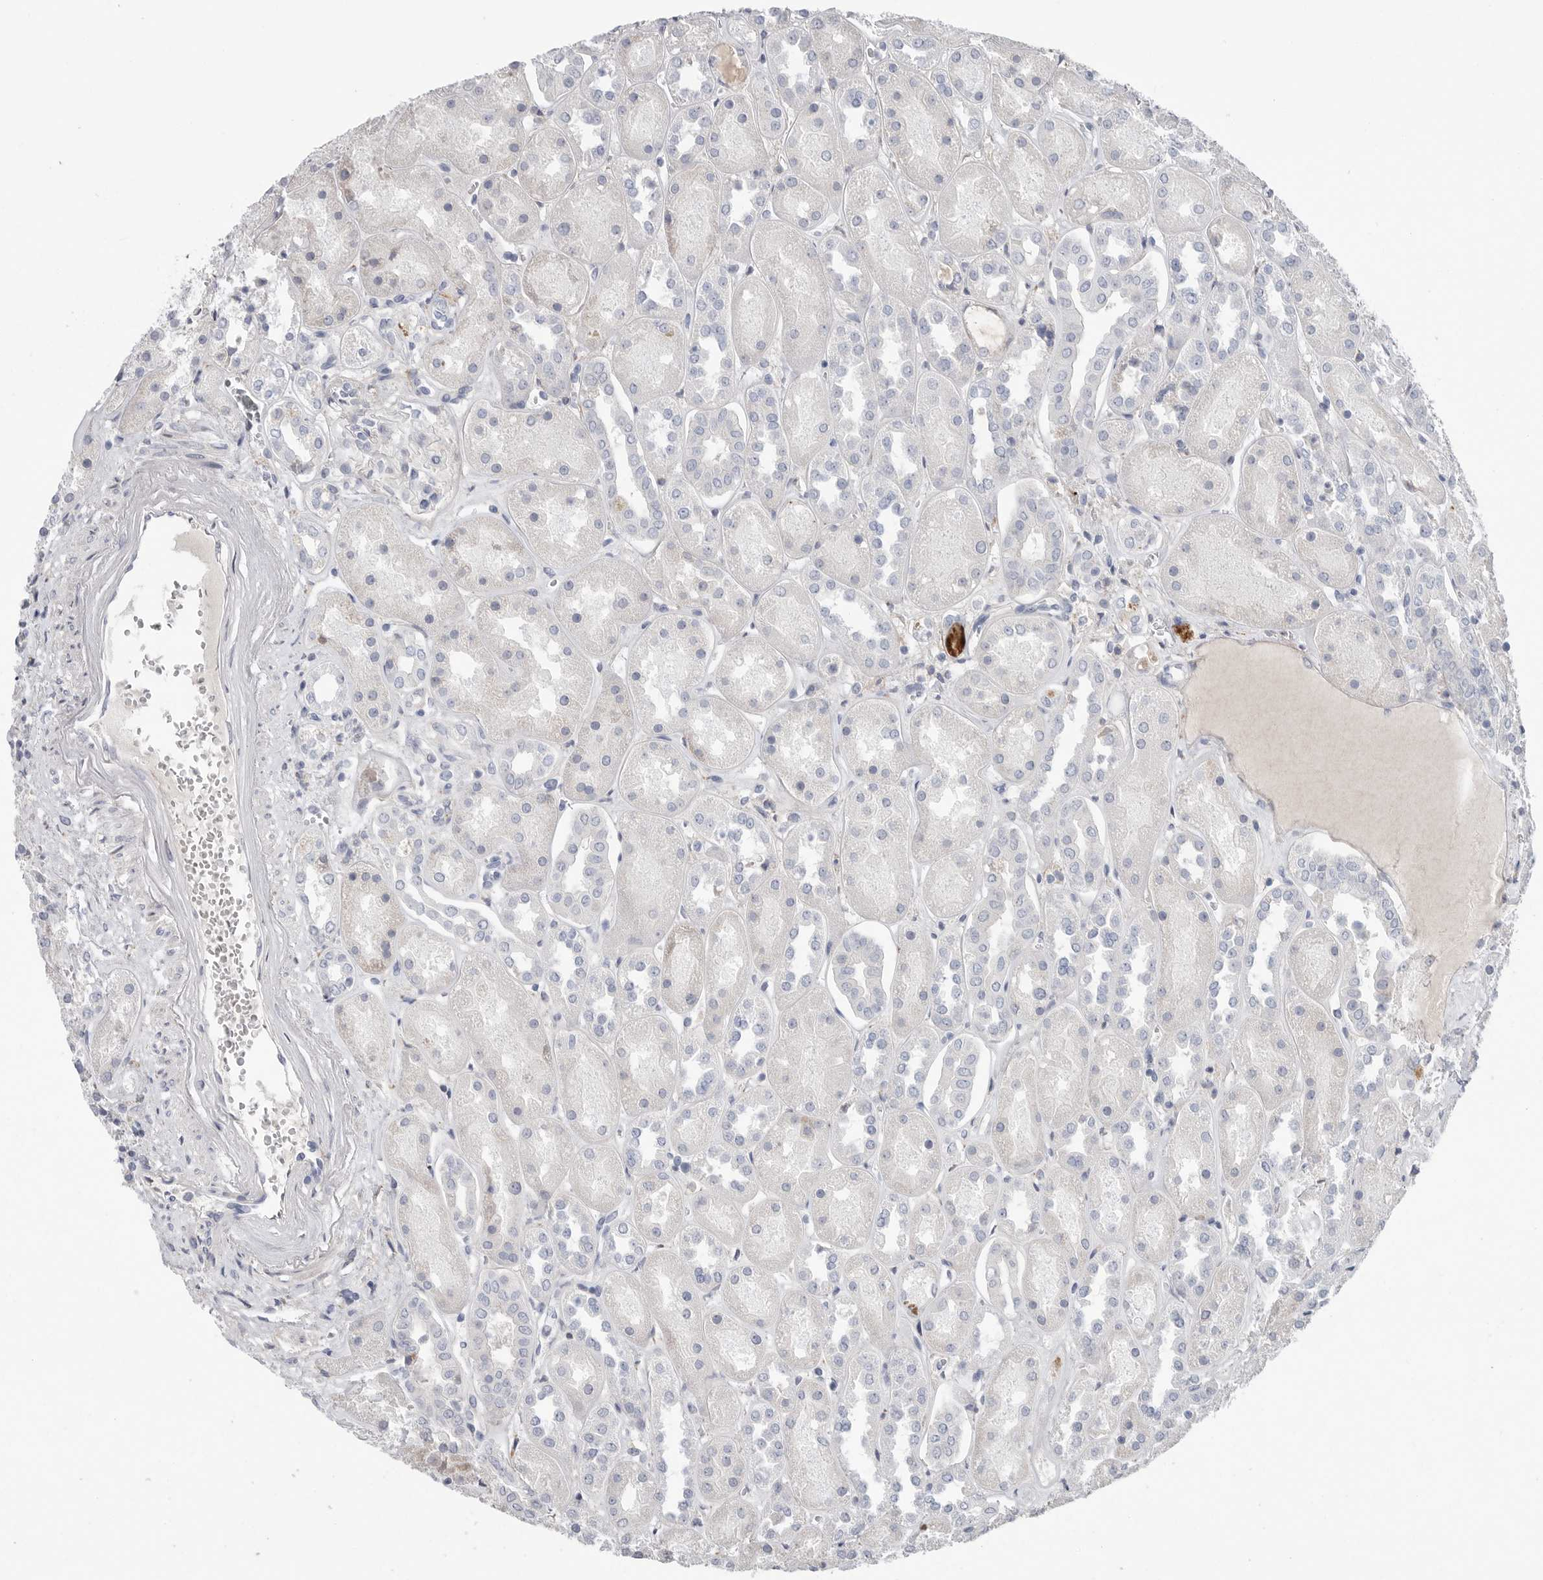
{"staining": {"intensity": "negative", "quantity": "none", "location": "none"}, "tissue": "kidney", "cell_type": "Cells in glomeruli", "image_type": "normal", "snomed": [{"axis": "morphology", "description": "Normal tissue, NOS"}, {"axis": "topography", "description": "Kidney"}], "caption": "Benign kidney was stained to show a protein in brown. There is no significant positivity in cells in glomeruli. Brightfield microscopy of immunohistochemistry (IHC) stained with DAB (3,3'-diaminobenzidine) (brown) and hematoxylin (blue), captured at high magnification.", "gene": "CAMK2B", "patient": {"sex": "male", "age": 70}}